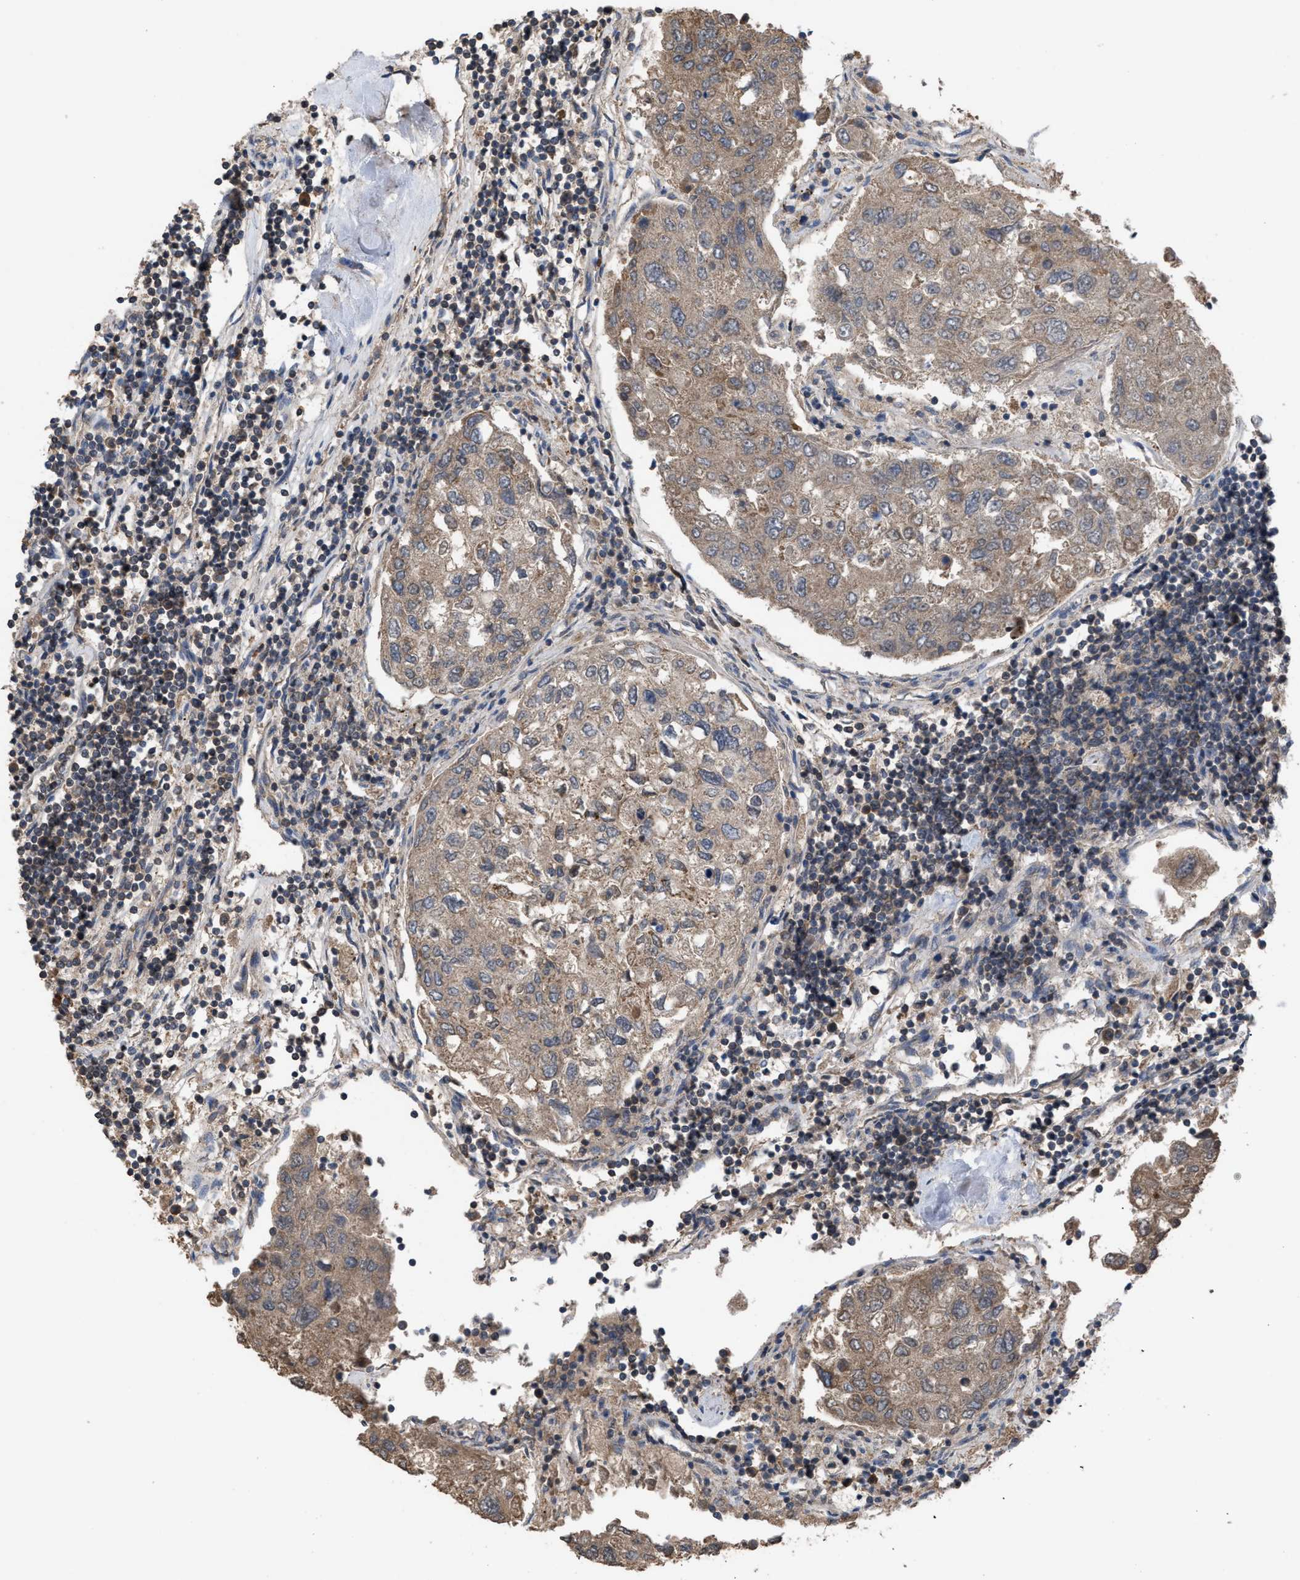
{"staining": {"intensity": "weak", "quantity": ">75%", "location": "cytoplasmic/membranous"}, "tissue": "urothelial cancer", "cell_type": "Tumor cells", "image_type": "cancer", "snomed": [{"axis": "morphology", "description": "Urothelial carcinoma, High grade"}, {"axis": "topography", "description": "Lymph node"}, {"axis": "topography", "description": "Urinary bladder"}], "caption": "Immunohistochemical staining of urothelial cancer demonstrates low levels of weak cytoplasmic/membranous positivity in approximately >75% of tumor cells. (Brightfield microscopy of DAB IHC at high magnification).", "gene": "C9orf78", "patient": {"sex": "male", "age": 51}}